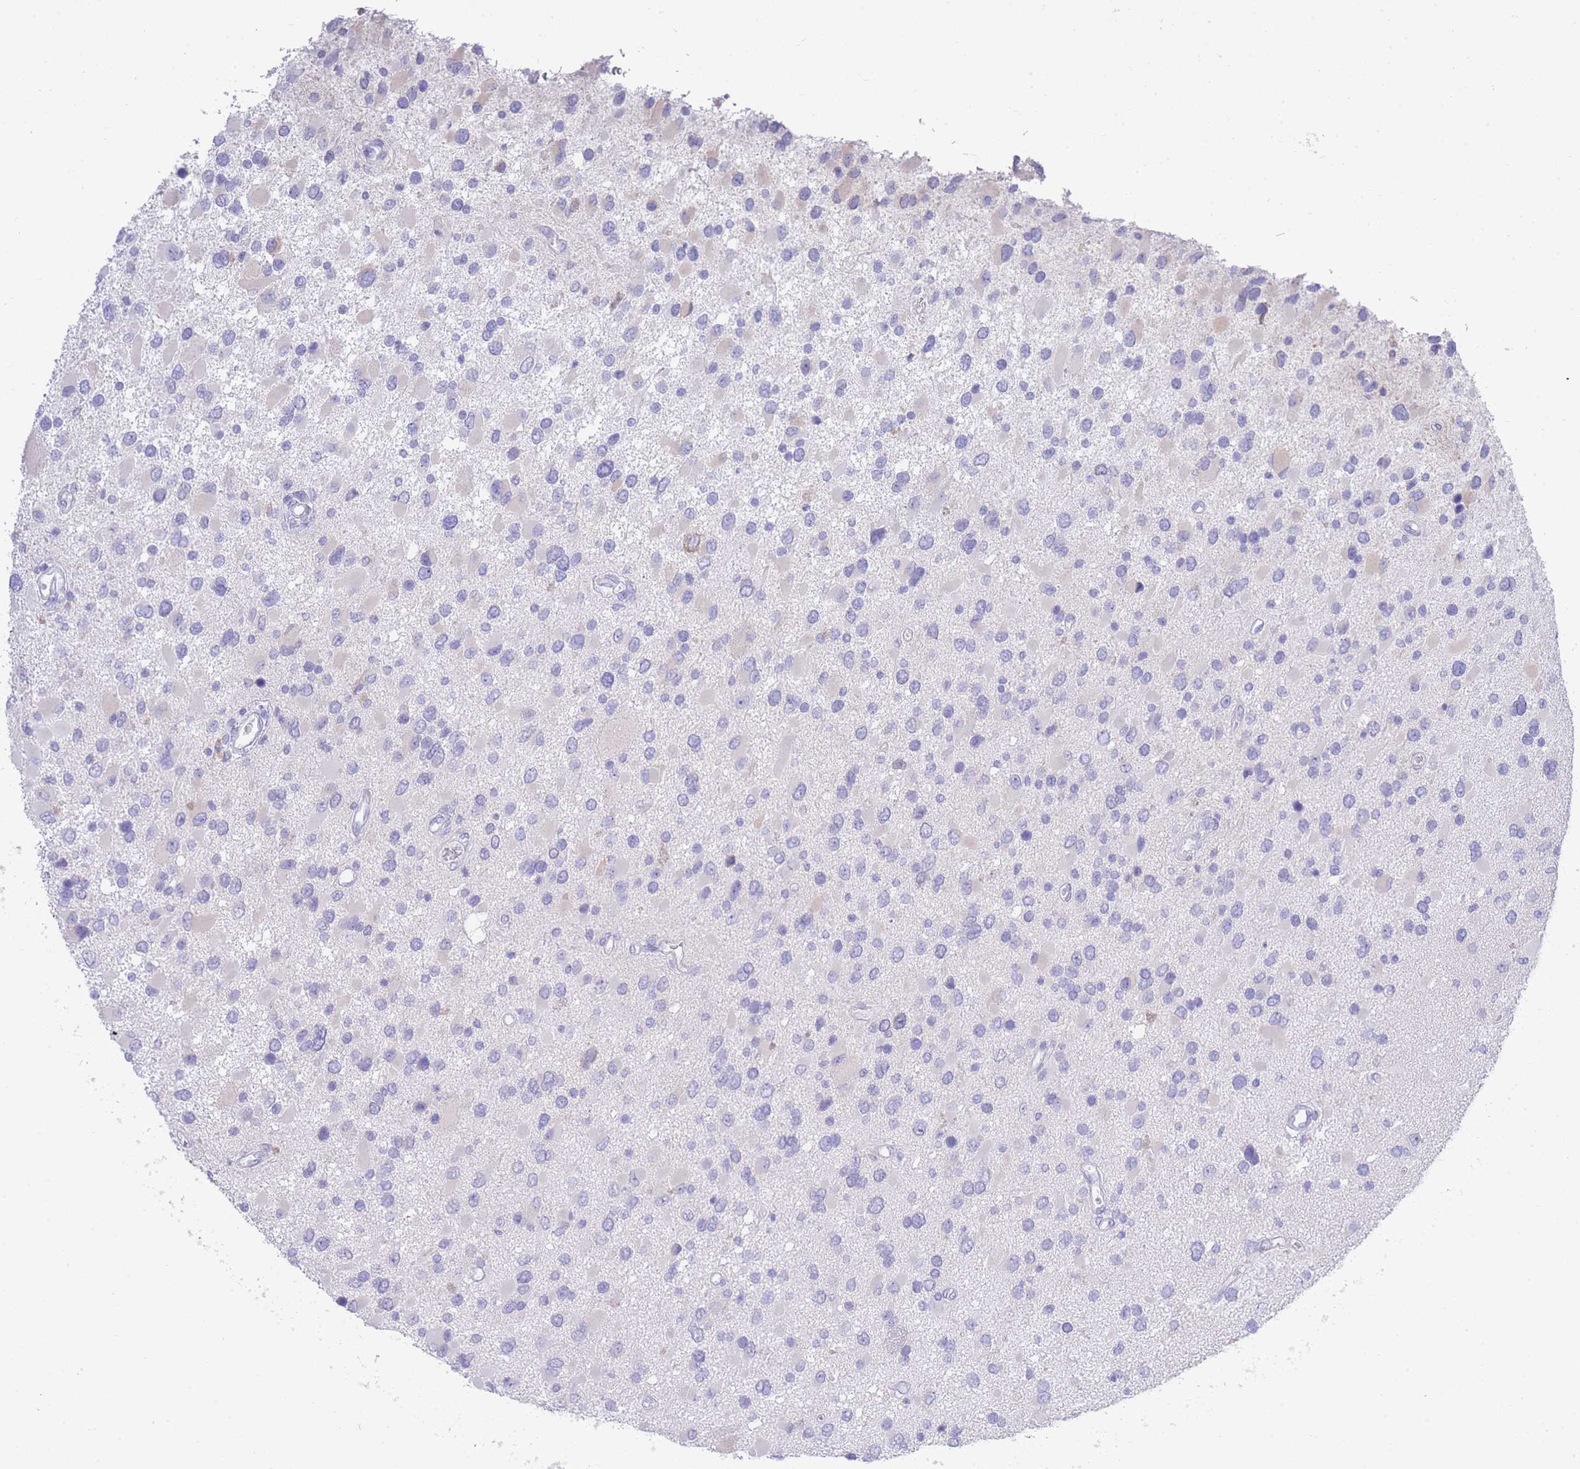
{"staining": {"intensity": "negative", "quantity": "none", "location": "none"}, "tissue": "glioma", "cell_type": "Tumor cells", "image_type": "cancer", "snomed": [{"axis": "morphology", "description": "Glioma, malignant, High grade"}, {"axis": "topography", "description": "Brain"}], "caption": "The micrograph shows no staining of tumor cells in glioma.", "gene": "LRRC37A", "patient": {"sex": "male", "age": 53}}